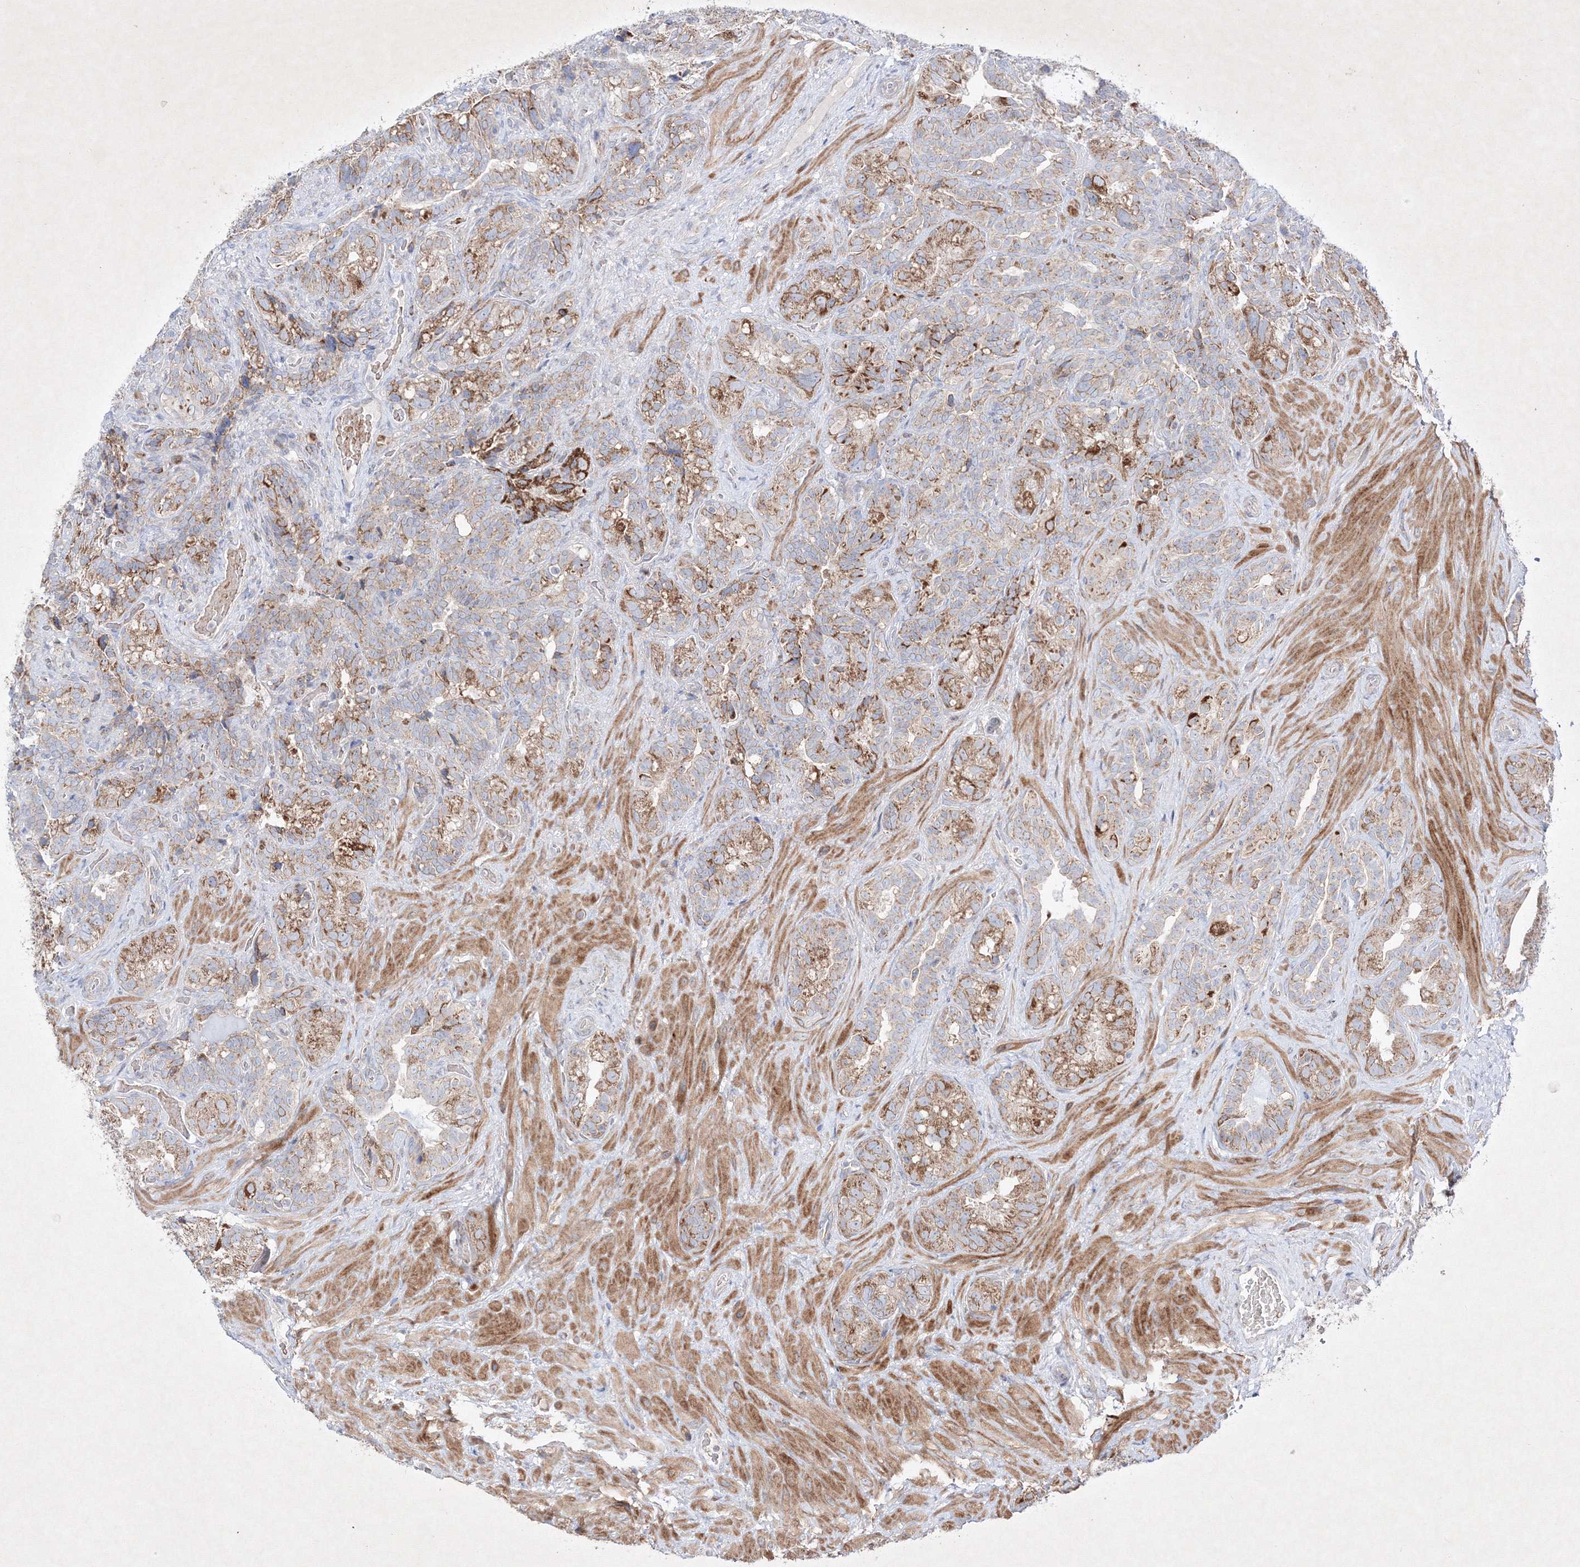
{"staining": {"intensity": "moderate", "quantity": "25%-75%", "location": "cytoplasmic/membranous"}, "tissue": "seminal vesicle", "cell_type": "Glandular cells", "image_type": "normal", "snomed": [{"axis": "morphology", "description": "Normal tissue, NOS"}, {"axis": "topography", "description": "Seminal veicle"}, {"axis": "topography", "description": "Peripheral nerve tissue"}], "caption": "An IHC histopathology image of unremarkable tissue is shown. Protein staining in brown highlights moderate cytoplasmic/membranous positivity in seminal vesicle within glandular cells.", "gene": "OPA1", "patient": {"sex": "male", "age": 67}}